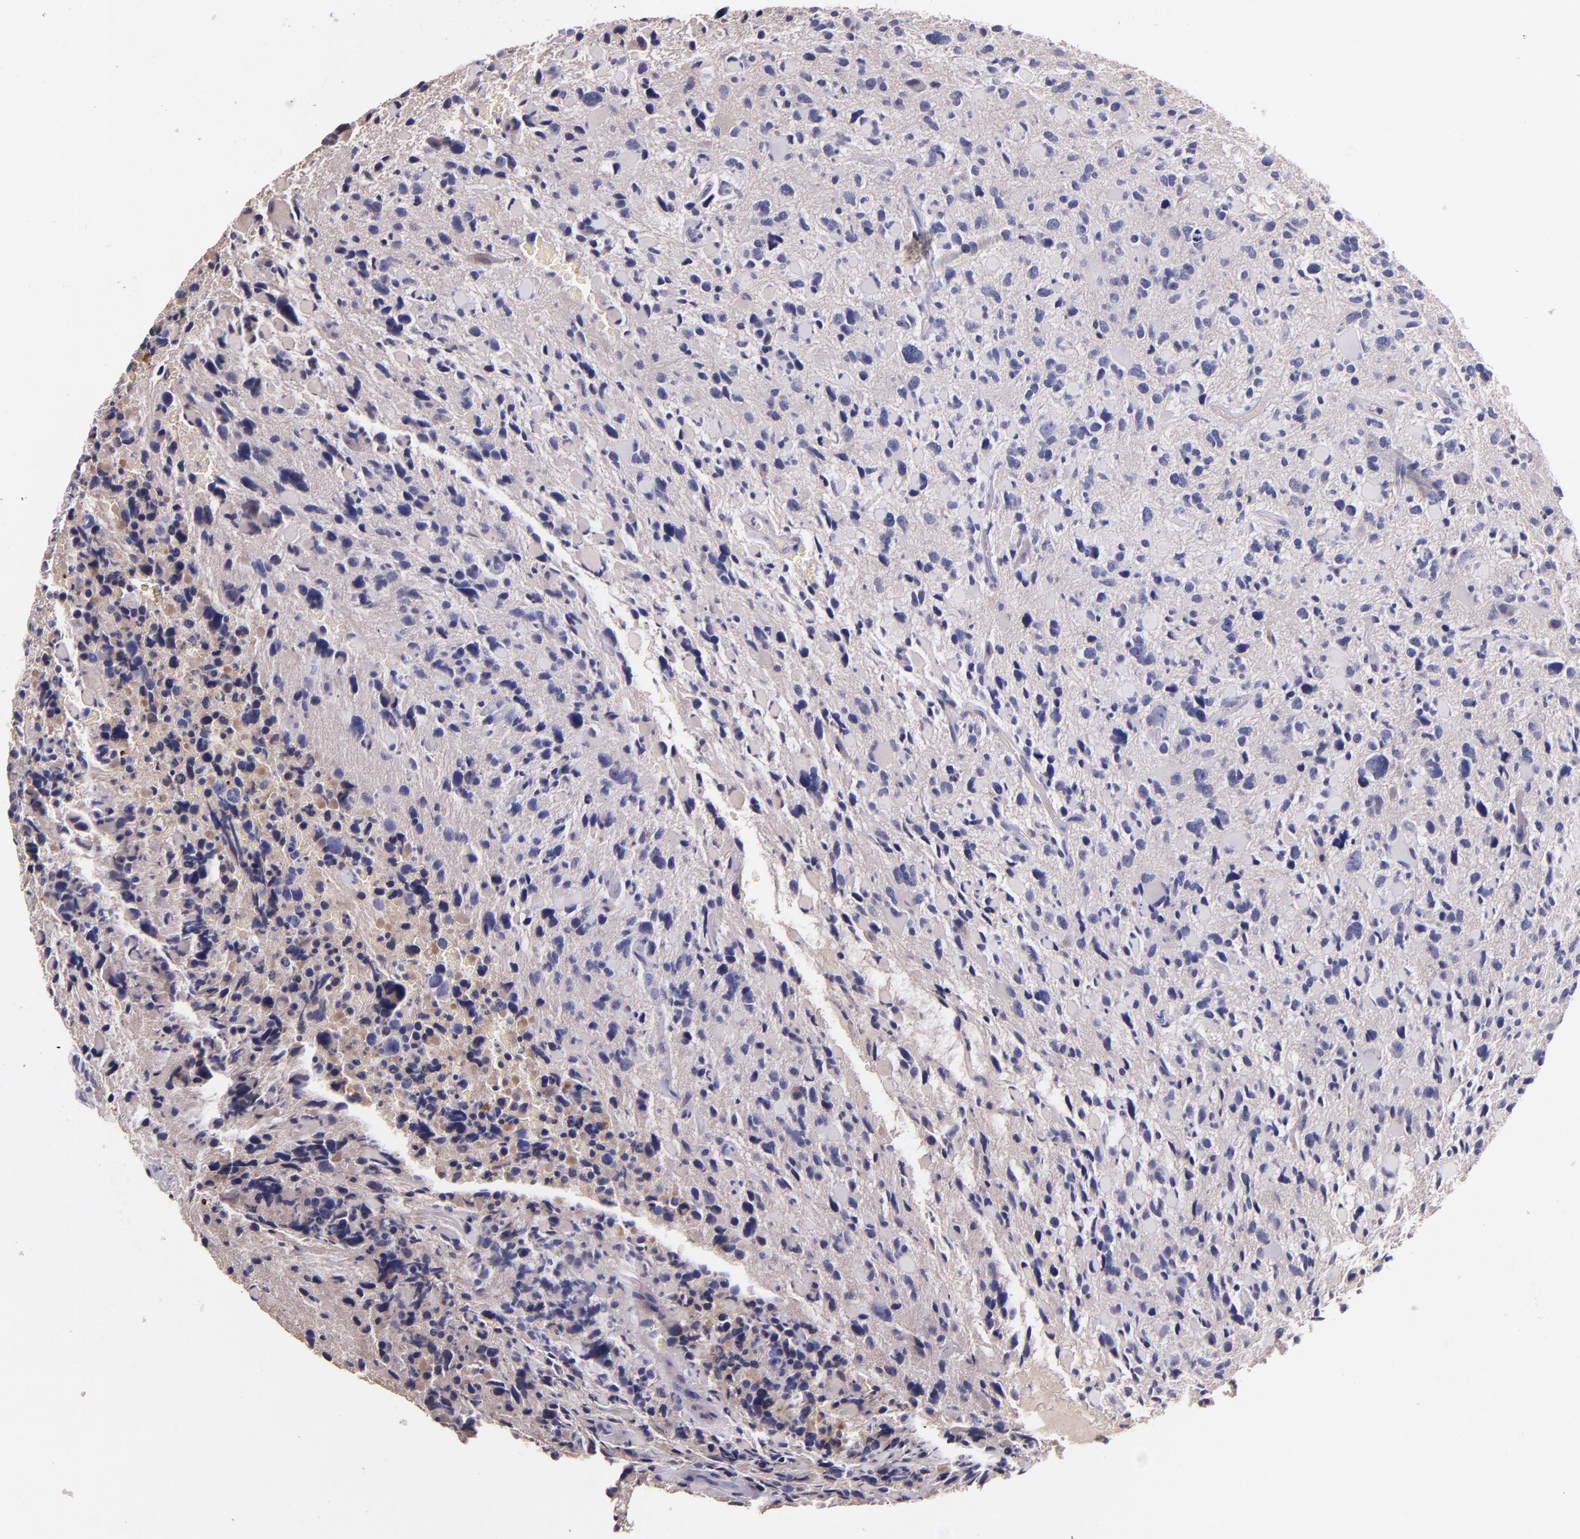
{"staining": {"intensity": "weak", "quantity": ">75%", "location": "cytoplasmic/membranous"}, "tissue": "glioma", "cell_type": "Tumor cells", "image_type": "cancer", "snomed": [{"axis": "morphology", "description": "Glioma, malignant, High grade"}, {"axis": "topography", "description": "Brain"}], "caption": "Protein positivity by IHC displays weak cytoplasmic/membranous expression in approximately >75% of tumor cells in malignant glioma (high-grade). The protein is stained brown, and the nuclei are stained in blue (DAB (3,3'-diaminobenzidine) IHC with brightfield microscopy, high magnification).", "gene": "KNG1", "patient": {"sex": "female", "age": 37}}